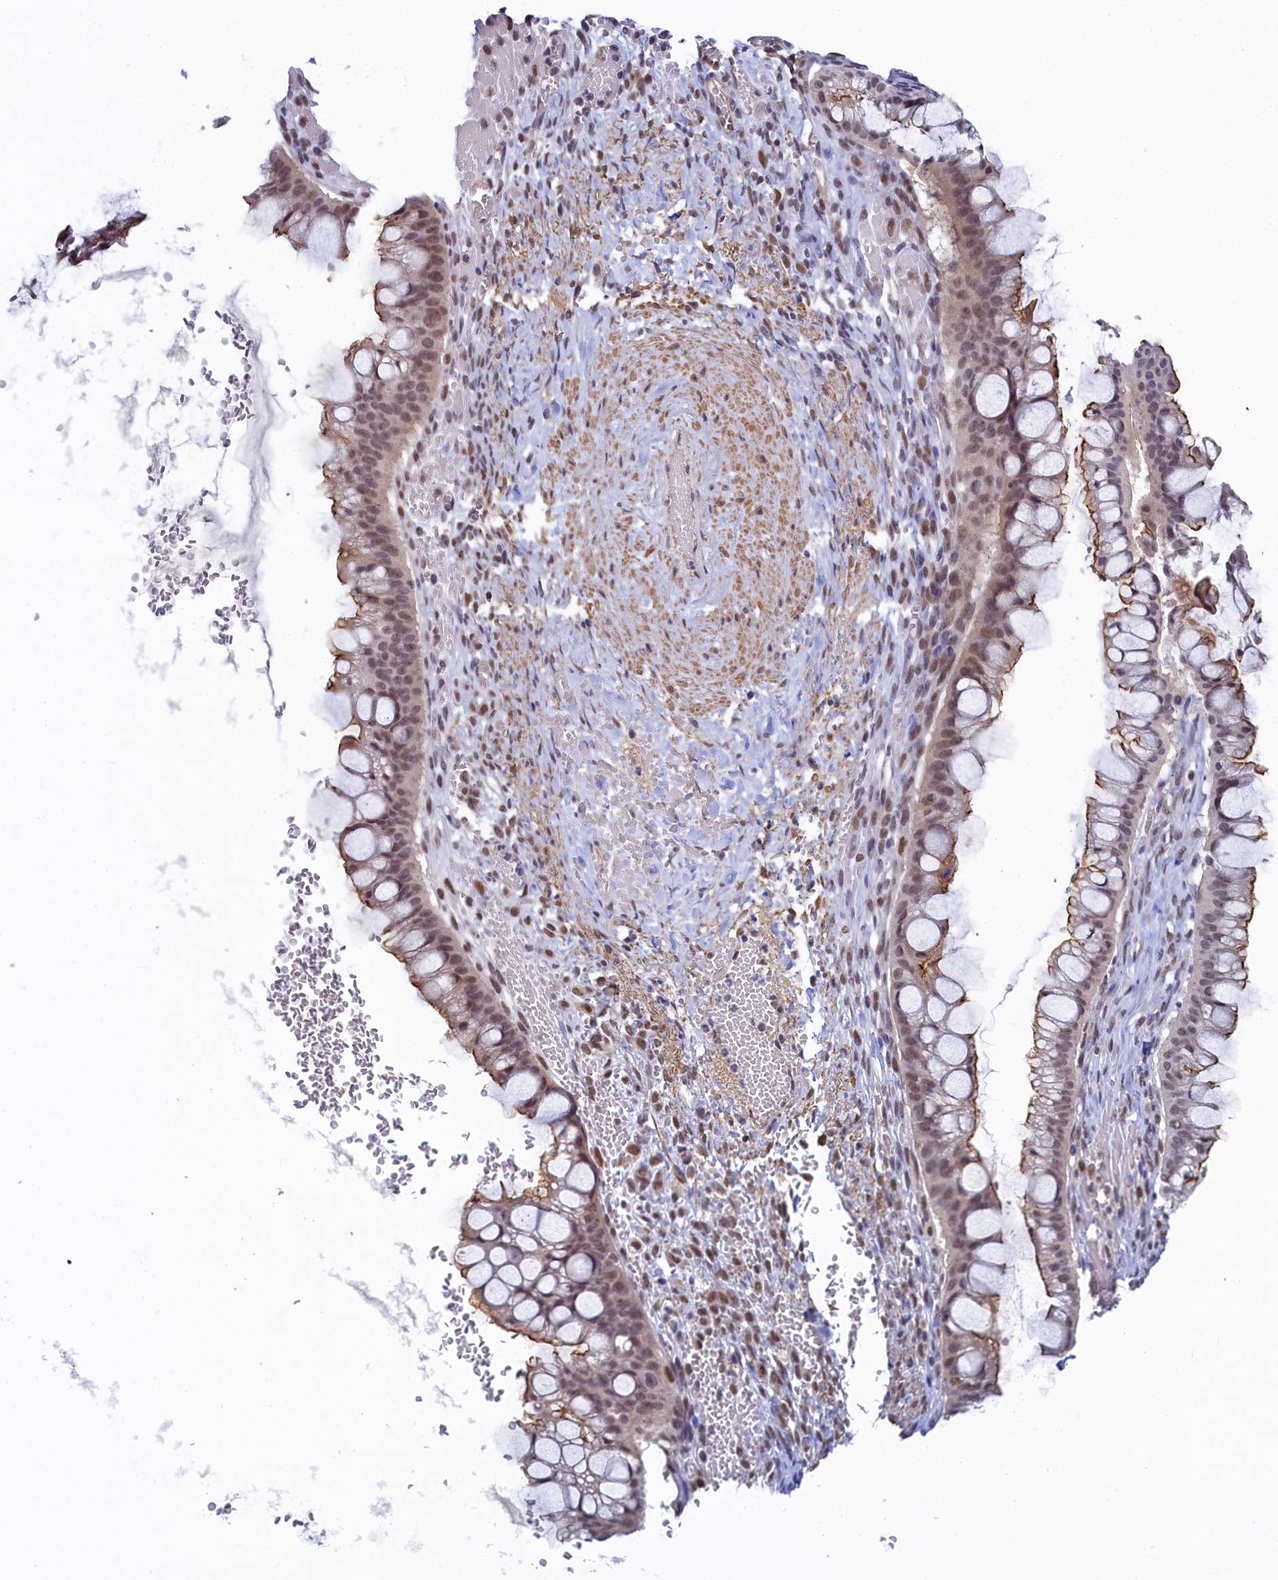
{"staining": {"intensity": "moderate", "quantity": "25%-75%", "location": "cytoplasmic/membranous,nuclear"}, "tissue": "ovarian cancer", "cell_type": "Tumor cells", "image_type": "cancer", "snomed": [{"axis": "morphology", "description": "Cystadenocarcinoma, mucinous, NOS"}, {"axis": "topography", "description": "Ovary"}], "caption": "Immunohistochemical staining of human ovarian cancer displays medium levels of moderate cytoplasmic/membranous and nuclear staining in about 25%-75% of tumor cells. (DAB IHC with brightfield microscopy, high magnification).", "gene": "INTS14", "patient": {"sex": "female", "age": 73}}